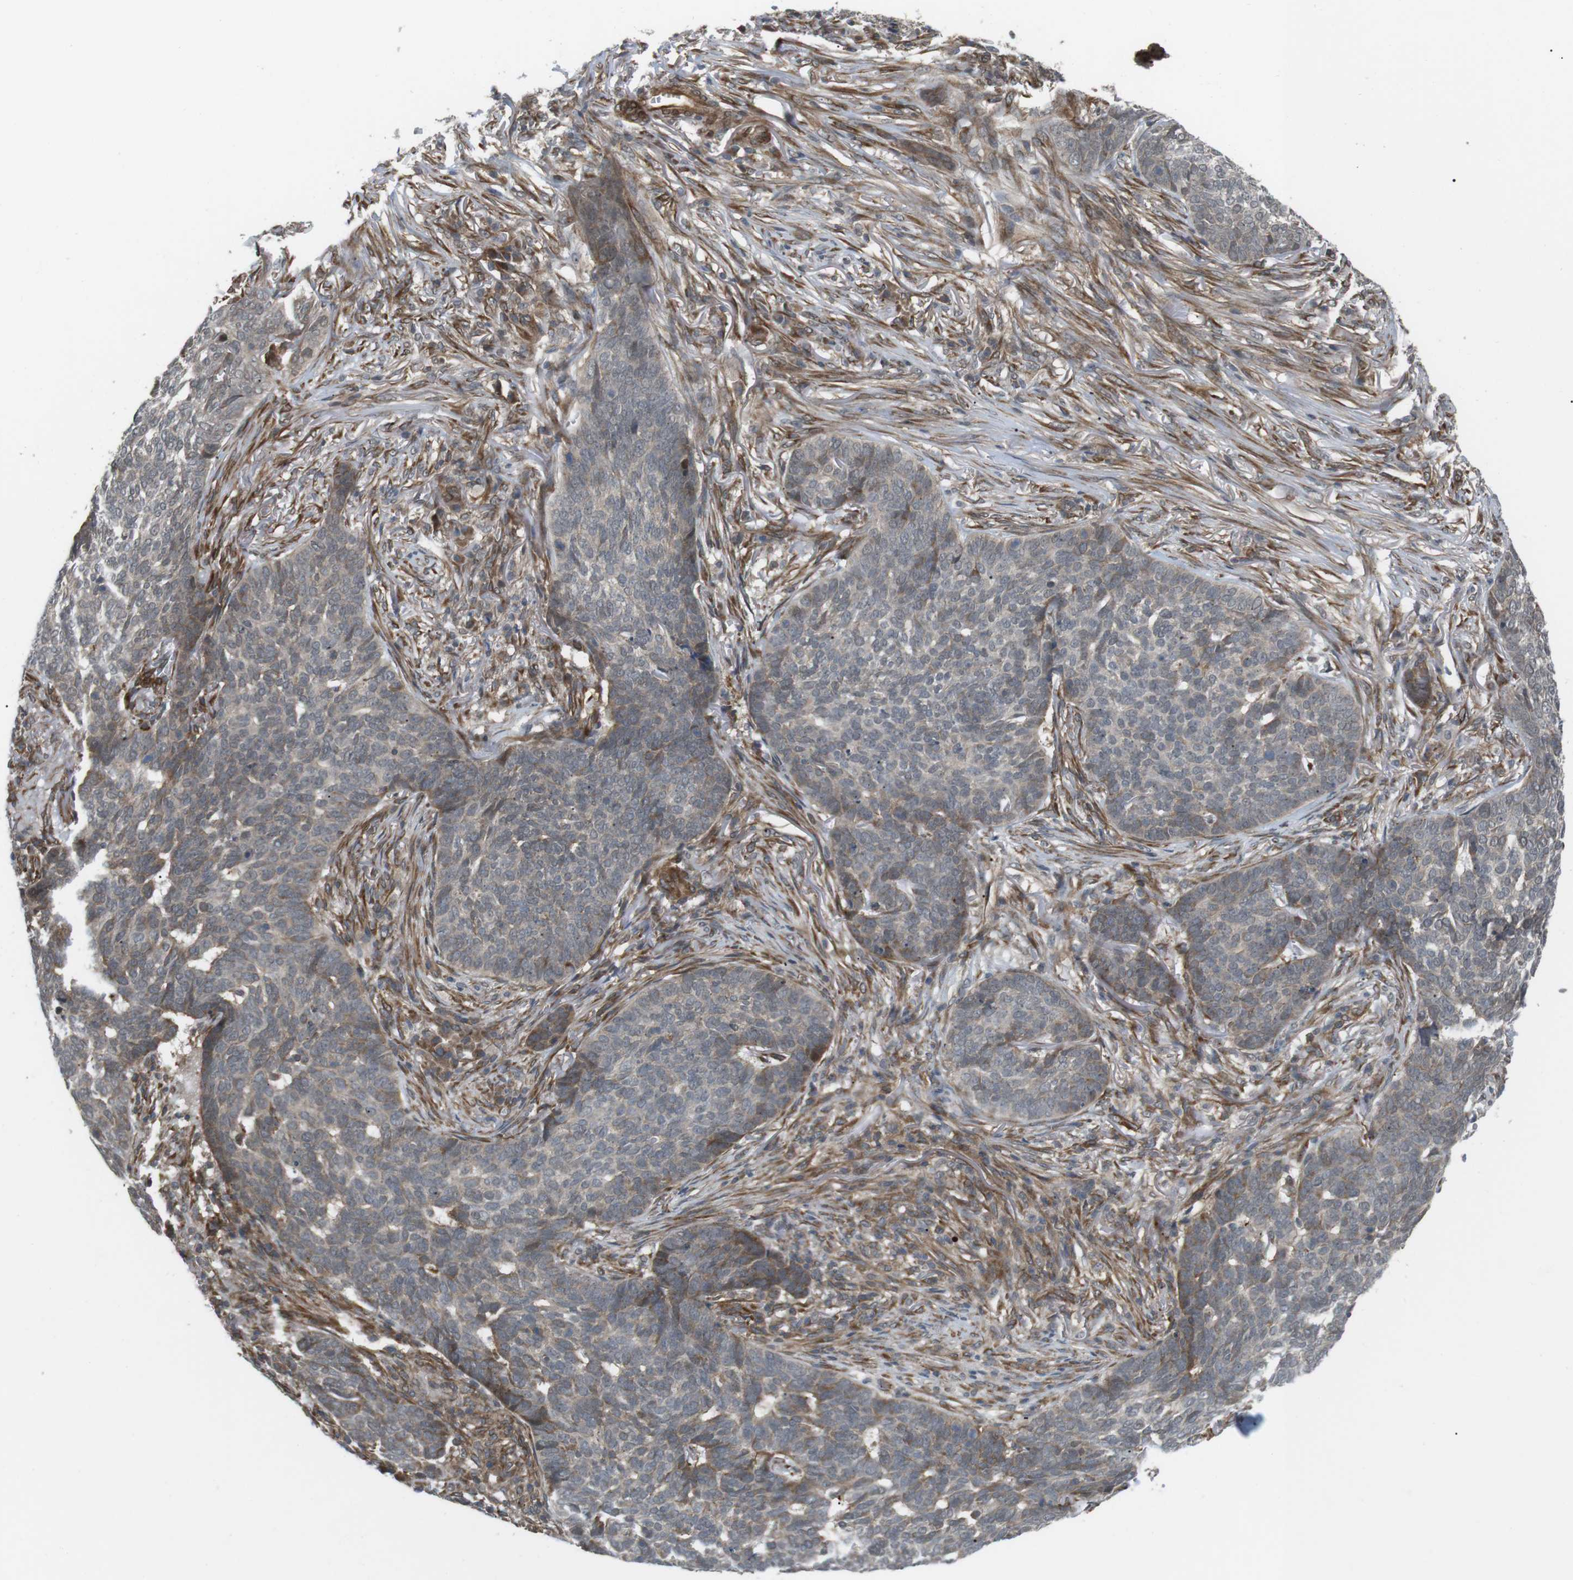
{"staining": {"intensity": "weak", "quantity": ">75%", "location": "cytoplasmic/membranous"}, "tissue": "skin cancer", "cell_type": "Tumor cells", "image_type": "cancer", "snomed": [{"axis": "morphology", "description": "Basal cell carcinoma"}, {"axis": "topography", "description": "Skin"}], "caption": "Brown immunohistochemical staining in skin cancer (basal cell carcinoma) shows weak cytoplasmic/membranous positivity in about >75% of tumor cells.", "gene": "KANK2", "patient": {"sex": "male", "age": 85}}